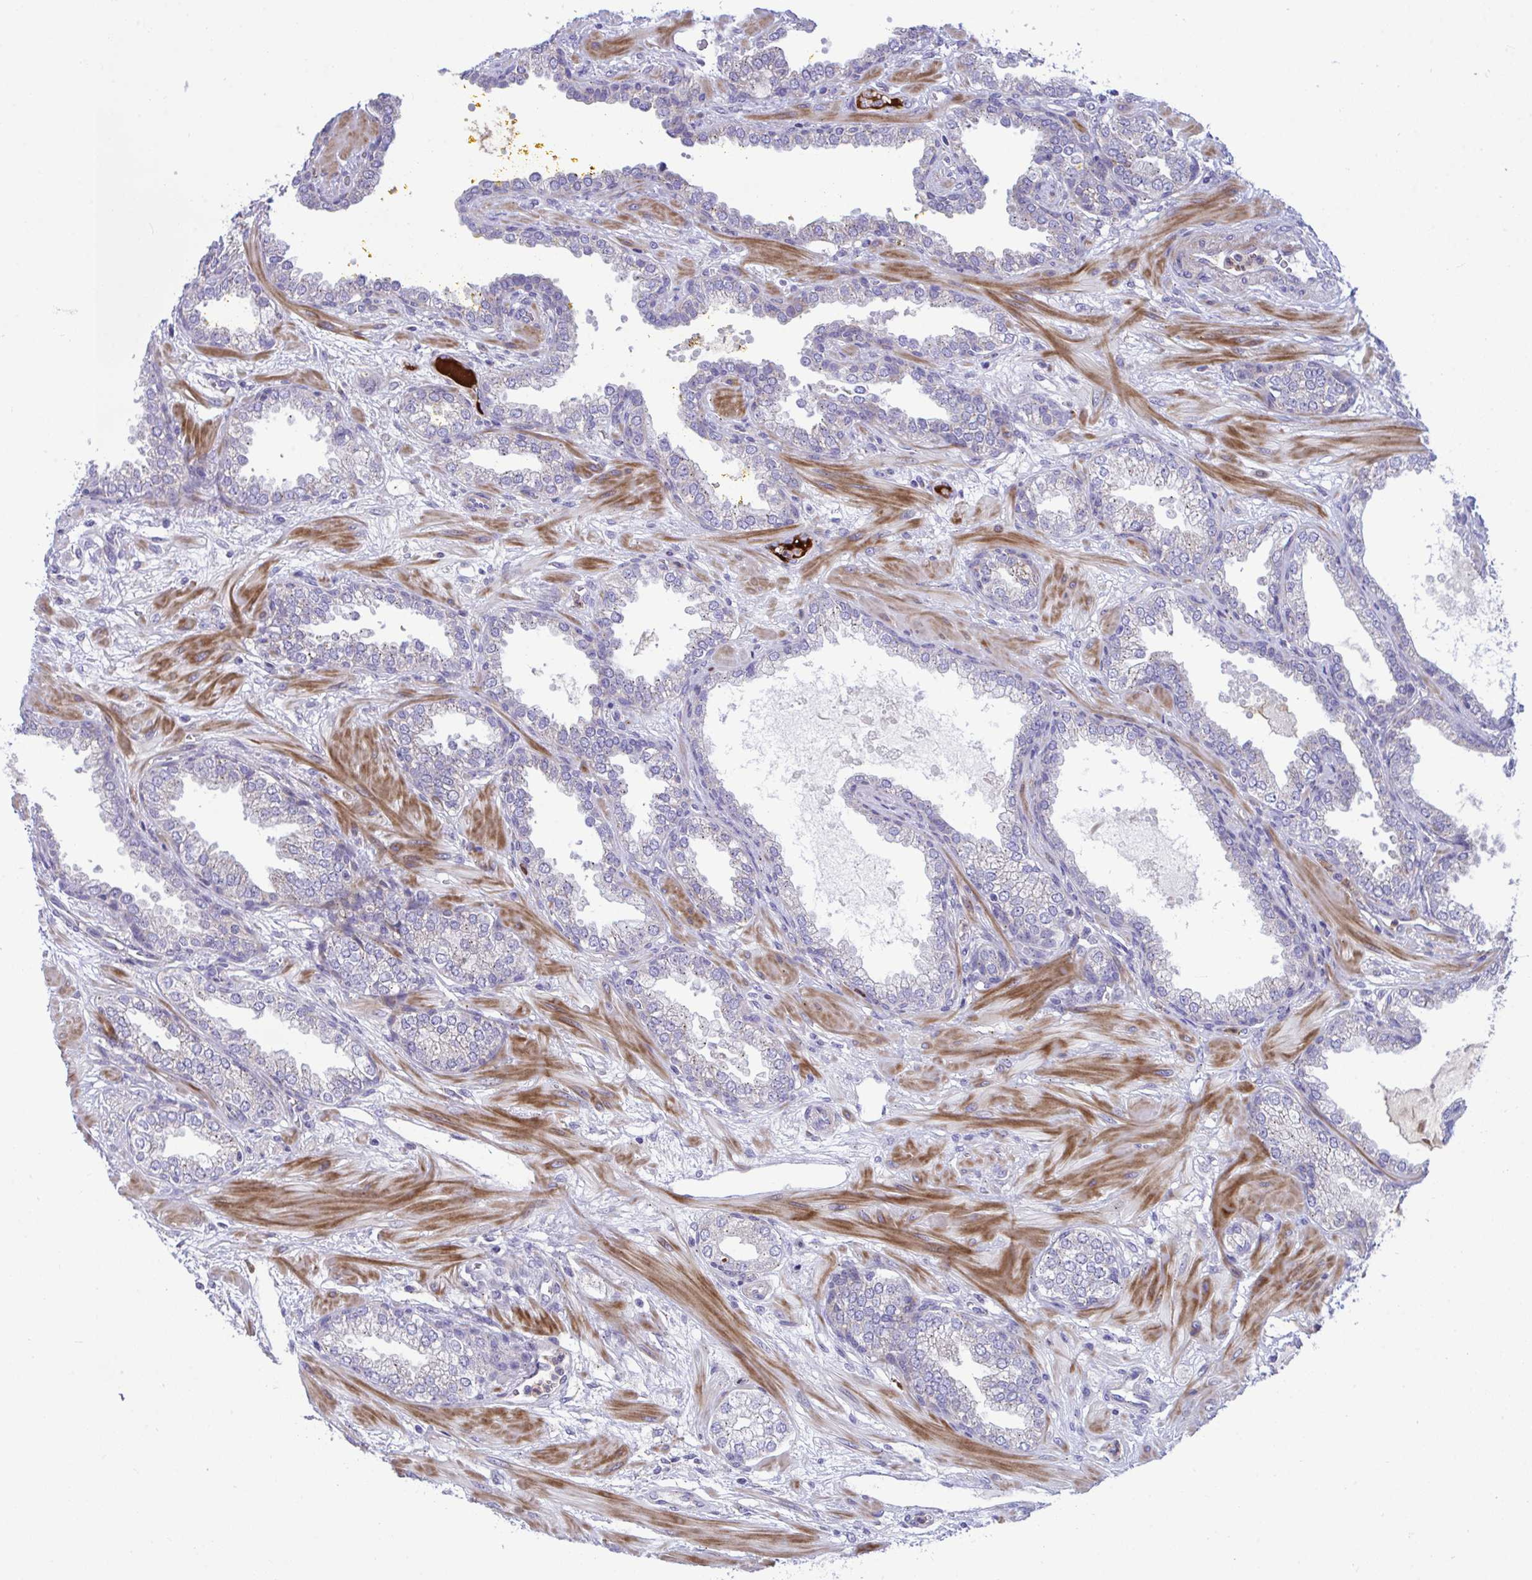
{"staining": {"intensity": "moderate", "quantity": "<25%", "location": "cytoplasmic/membranous"}, "tissue": "prostate cancer", "cell_type": "Tumor cells", "image_type": "cancer", "snomed": [{"axis": "morphology", "description": "Adenocarcinoma, High grade"}, {"axis": "topography", "description": "Prostate"}], "caption": "Protein positivity by immunohistochemistry (IHC) exhibits moderate cytoplasmic/membranous expression in approximately <25% of tumor cells in high-grade adenocarcinoma (prostate).", "gene": "MRPS16", "patient": {"sex": "male", "age": 60}}